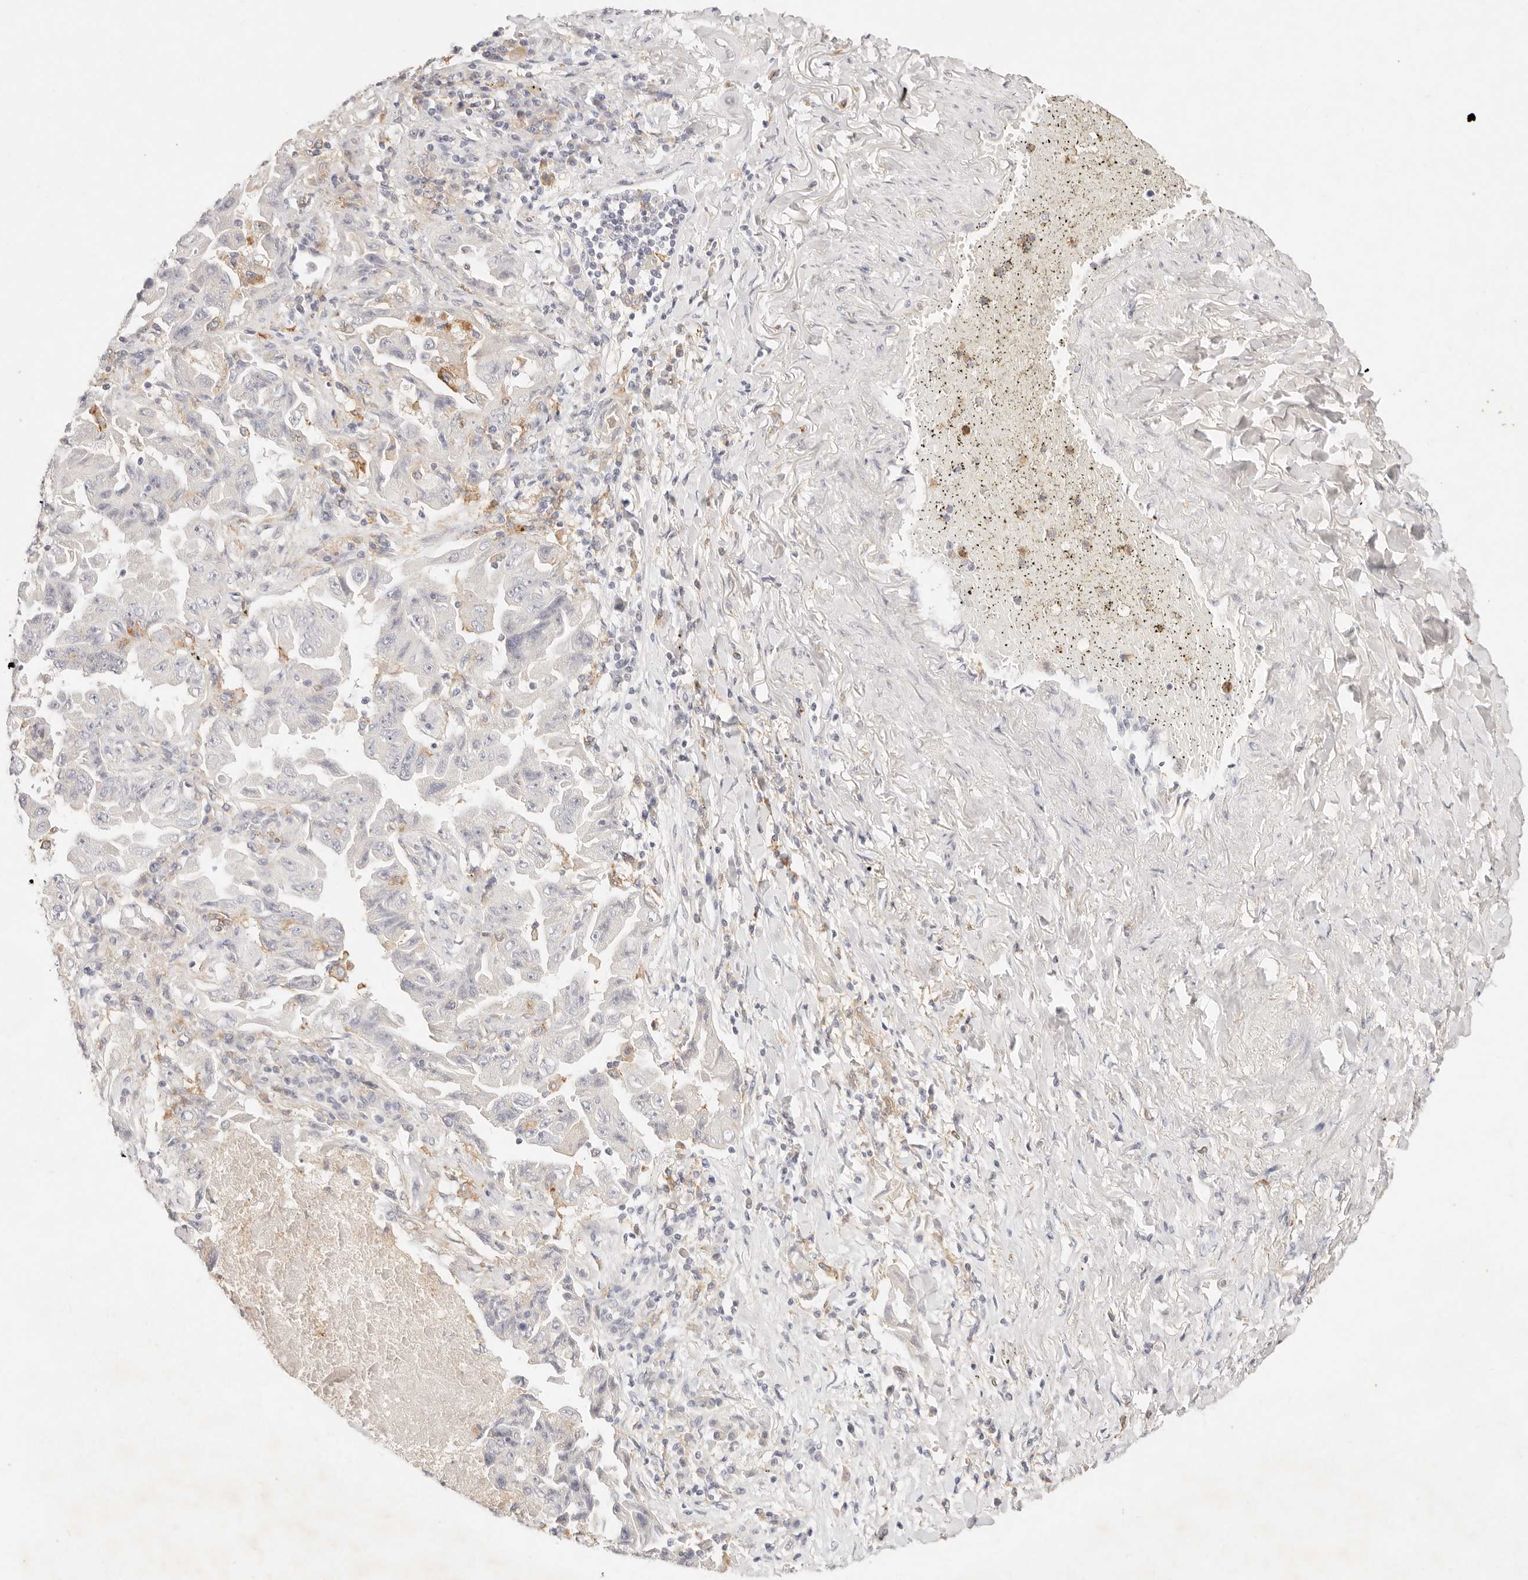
{"staining": {"intensity": "negative", "quantity": "none", "location": "none"}, "tissue": "lung cancer", "cell_type": "Tumor cells", "image_type": "cancer", "snomed": [{"axis": "morphology", "description": "Adenocarcinoma, NOS"}, {"axis": "topography", "description": "Lung"}], "caption": "Lung cancer was stained to show a protein in brown. There is no significant expression in tumor cells.", "gene": "GPR84", "patient": {"sex": "female", "age": 51}}